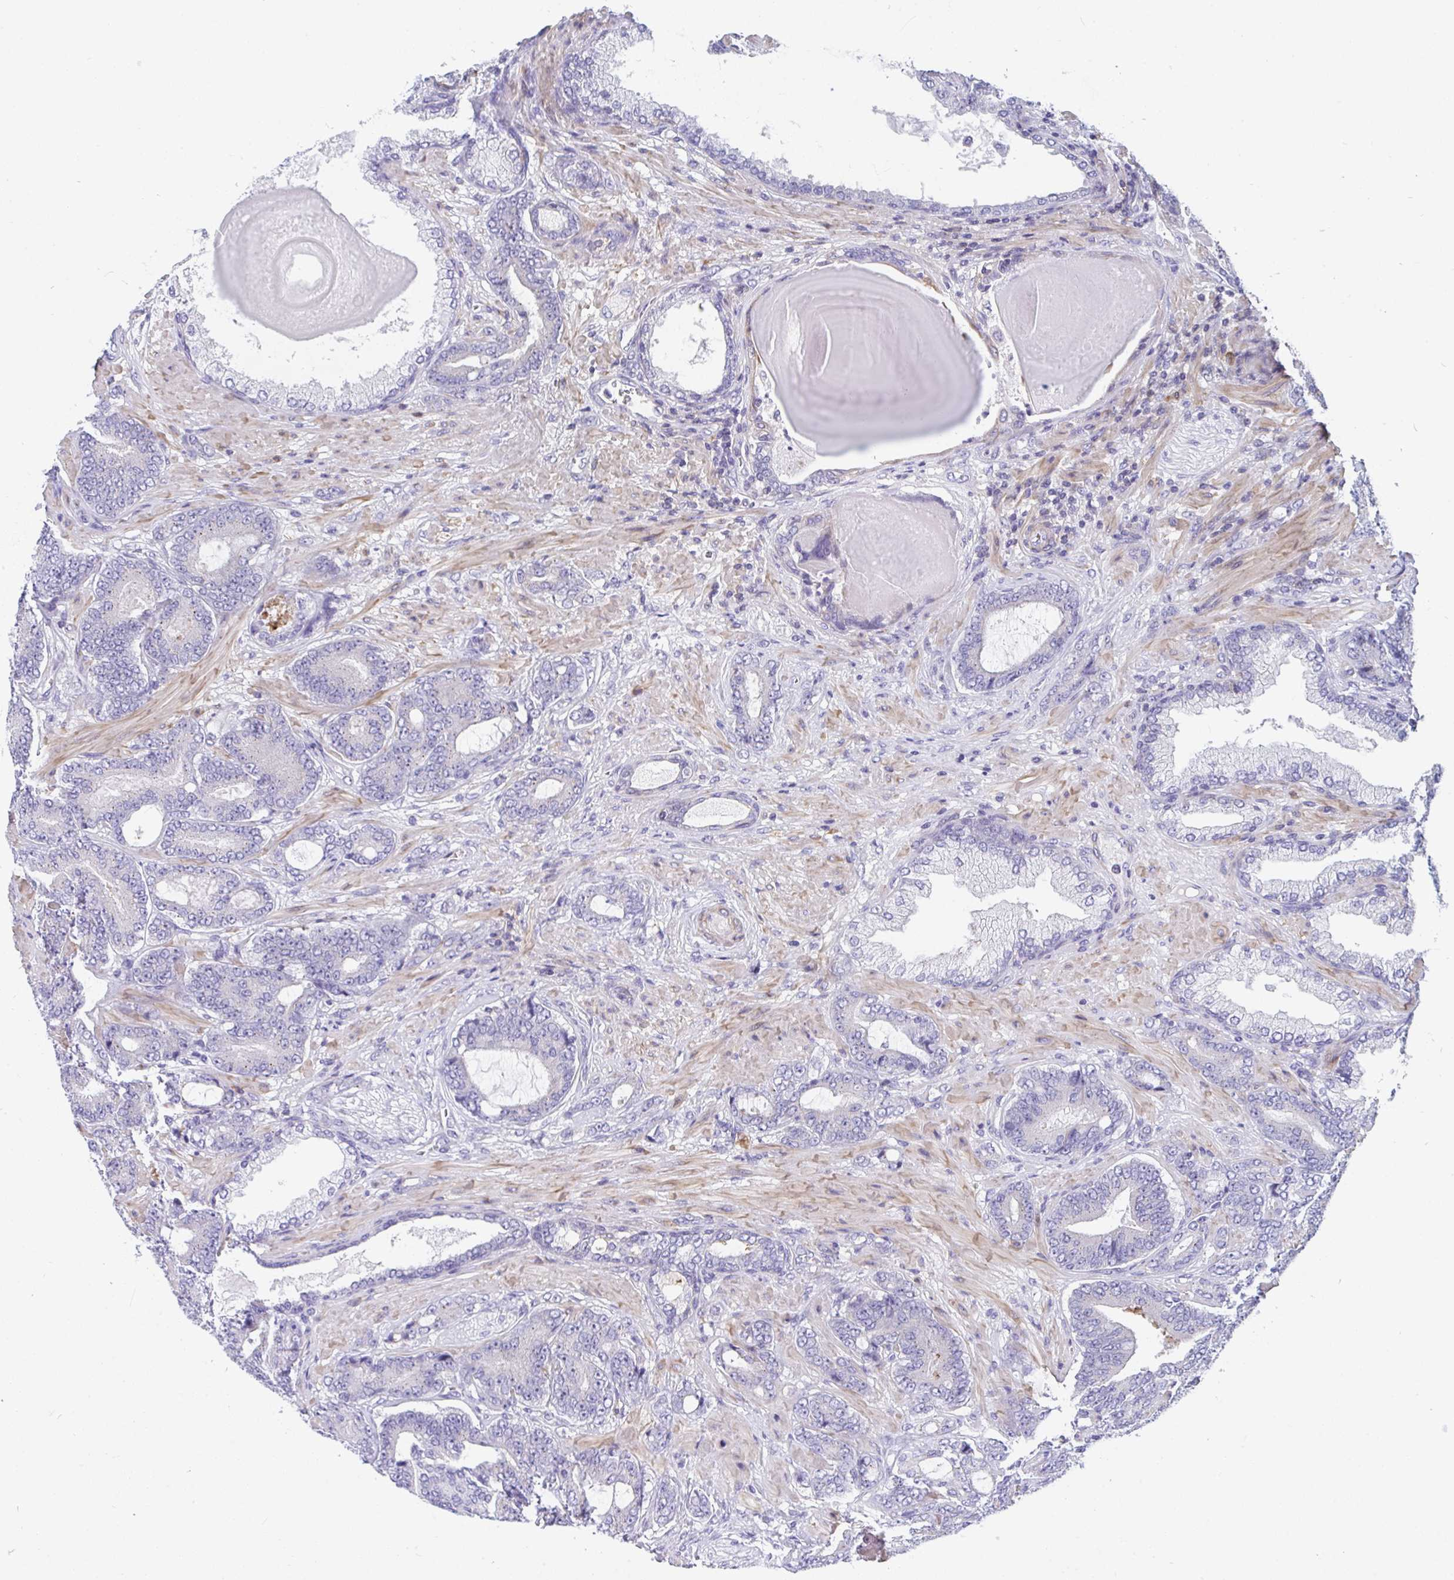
{"staining": {"intensity": "negative", "quantity": "none", "location": "none"}, "tissue": "prostate cancer", "cell_type": "Tumor cells", "image_type": "cancer", "snomed": [{"axis": "morphology", "description": "Adenocarcinoma, High grade"}, {"axis": "topography", "description": "Prostate"}], "caption": "Immunohistochemical staining of human prostate cancer (adenocarcinoma (high-grade)) shows no significant expression in tumor cells.", "gene": "FRMD3", "patient": {"sex": "male", "age": 62}}